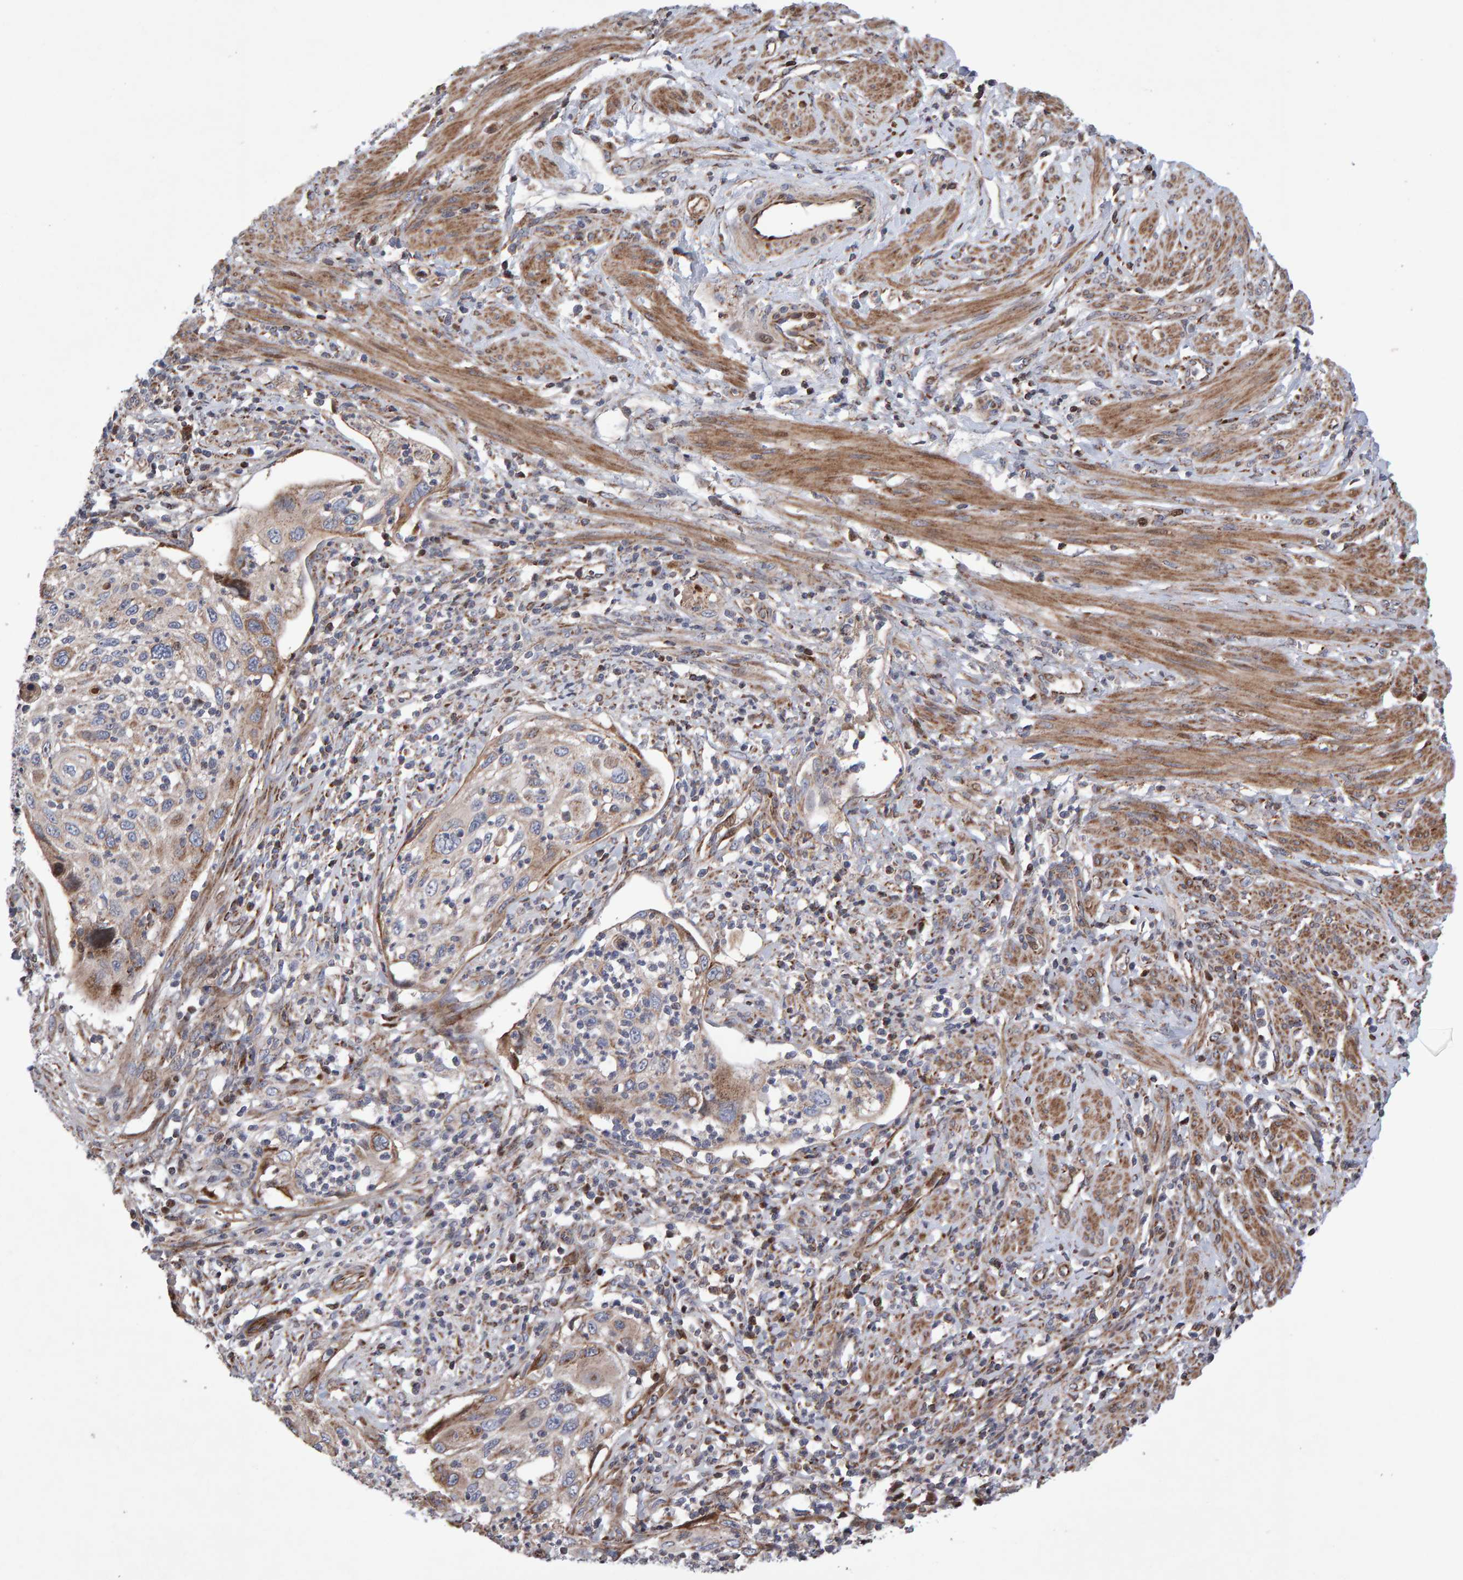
{"staining": {"intensity": "weak", "quantity": "<25%", "location": "cytoplasmic/membranous"}, "tissue": "cervical cancer", "cell_type": "Tumor cells", "image_type": "cancer", "snomed": [{"axis": "morphology", "description": "Squamous cell carcinoma, NOS"}, {"axis": "topography", "description": "Cervix"}], "caption": "Tumor cells are negative for brown protein staining in cervical cancer.", "gene": "PECR", "patient": {"sex": "female", "age": 70}}